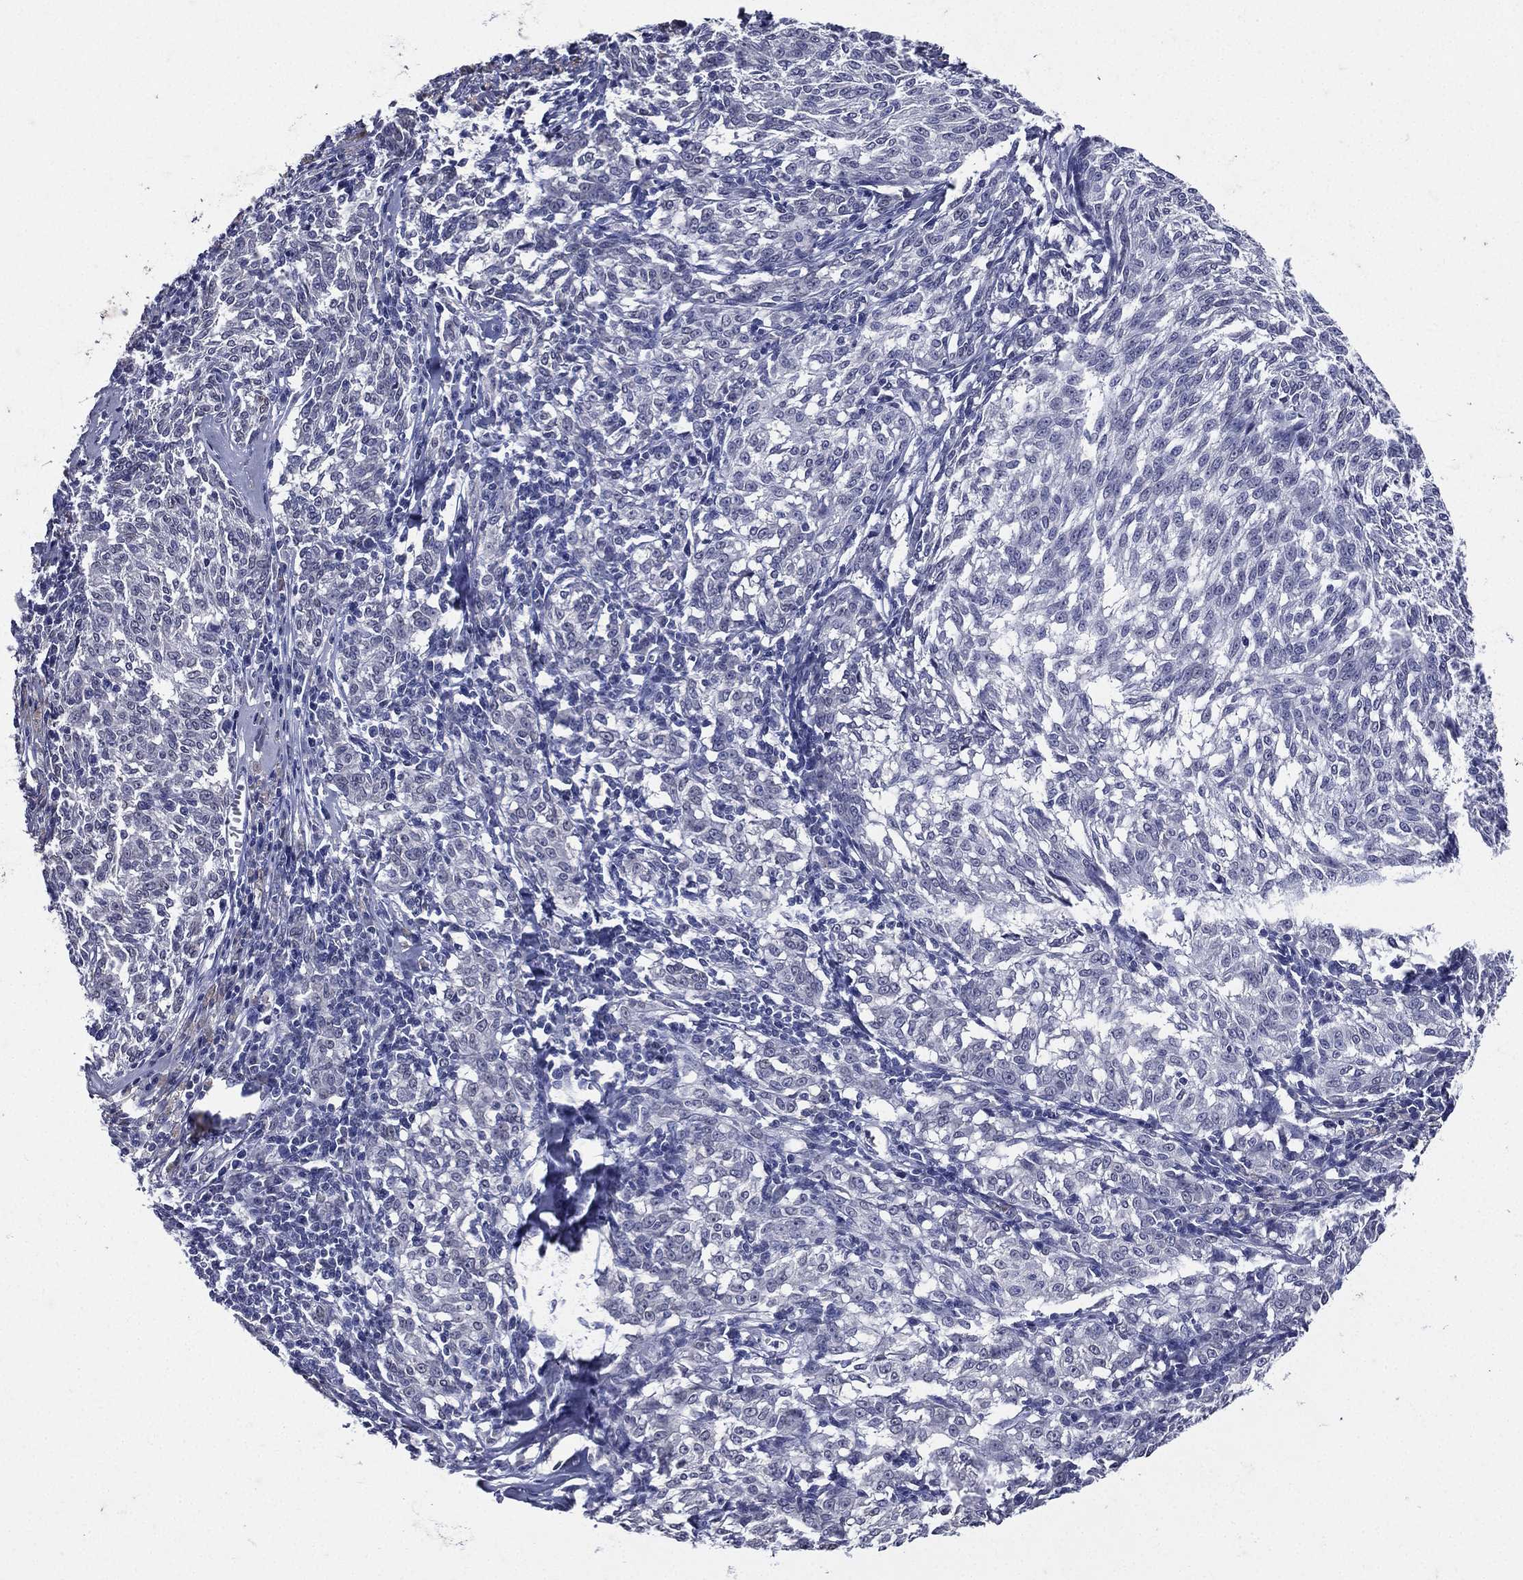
{"staining": {"intensity": "negative", "quantity": "none", "location": "none"}, "tissue": "melanoma", "cell_type": "Tumor cells", "image_type": "cancer", "snomed": [{"axis": "morphology", "description": "Malignant melanoma, NOS"}, {"axis": "topography", "description": "Skin"}], "caption": "Human malignant melanoma stained for a protein using immunohistochemistry displays no staining in tumor cells.", "gene": "TGM1", "patient": {"sex": "female", "age": 72}}